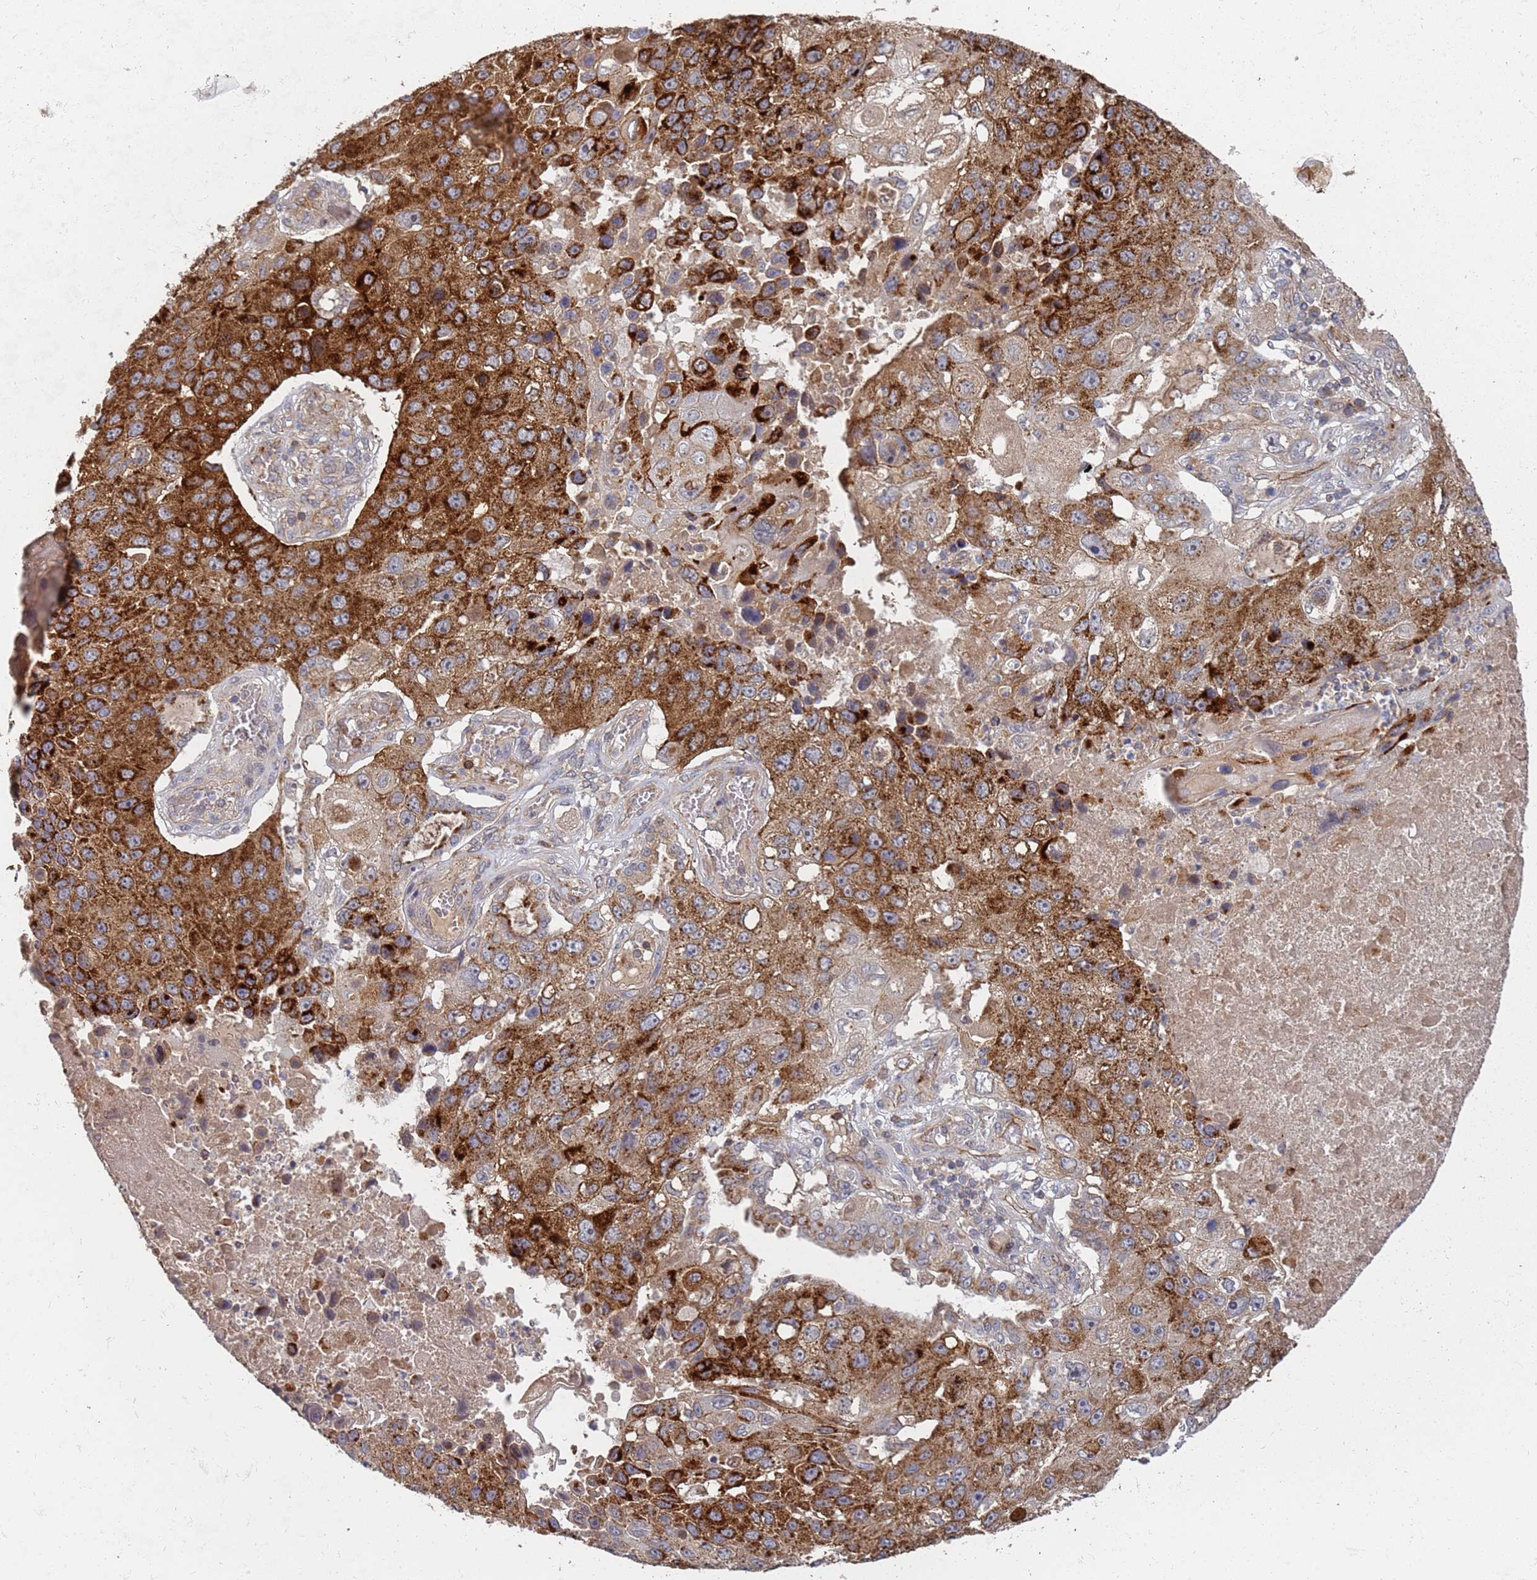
{"staining": {"intensity": "strong", "quantity": ">75%", "location": "cytoplasmic/membranous"}, "tissue": "lung cancer", "cell_type": "Tumor cells", "image_type": "cancer", "snomed": [{"axis": "morphology", "description": "Squamous cell carcinoma, NOS"}, {"axis": "topography", "description": "Lung"}], "caption": "Immunohistochemical staining of lung cancer (squamous cell carcinoma) shows strong cytoplasmic/membranous protein expression in about >75% of tumor cells. The protein of interest is stained brown, and the nuclei are stained in blue (DAB (3,3'-diaminobenzidine) IHC with brightfield microscopy, high magnification).", "gene": "ABCB6", "patient": {"sex": "male", "age": 61}}